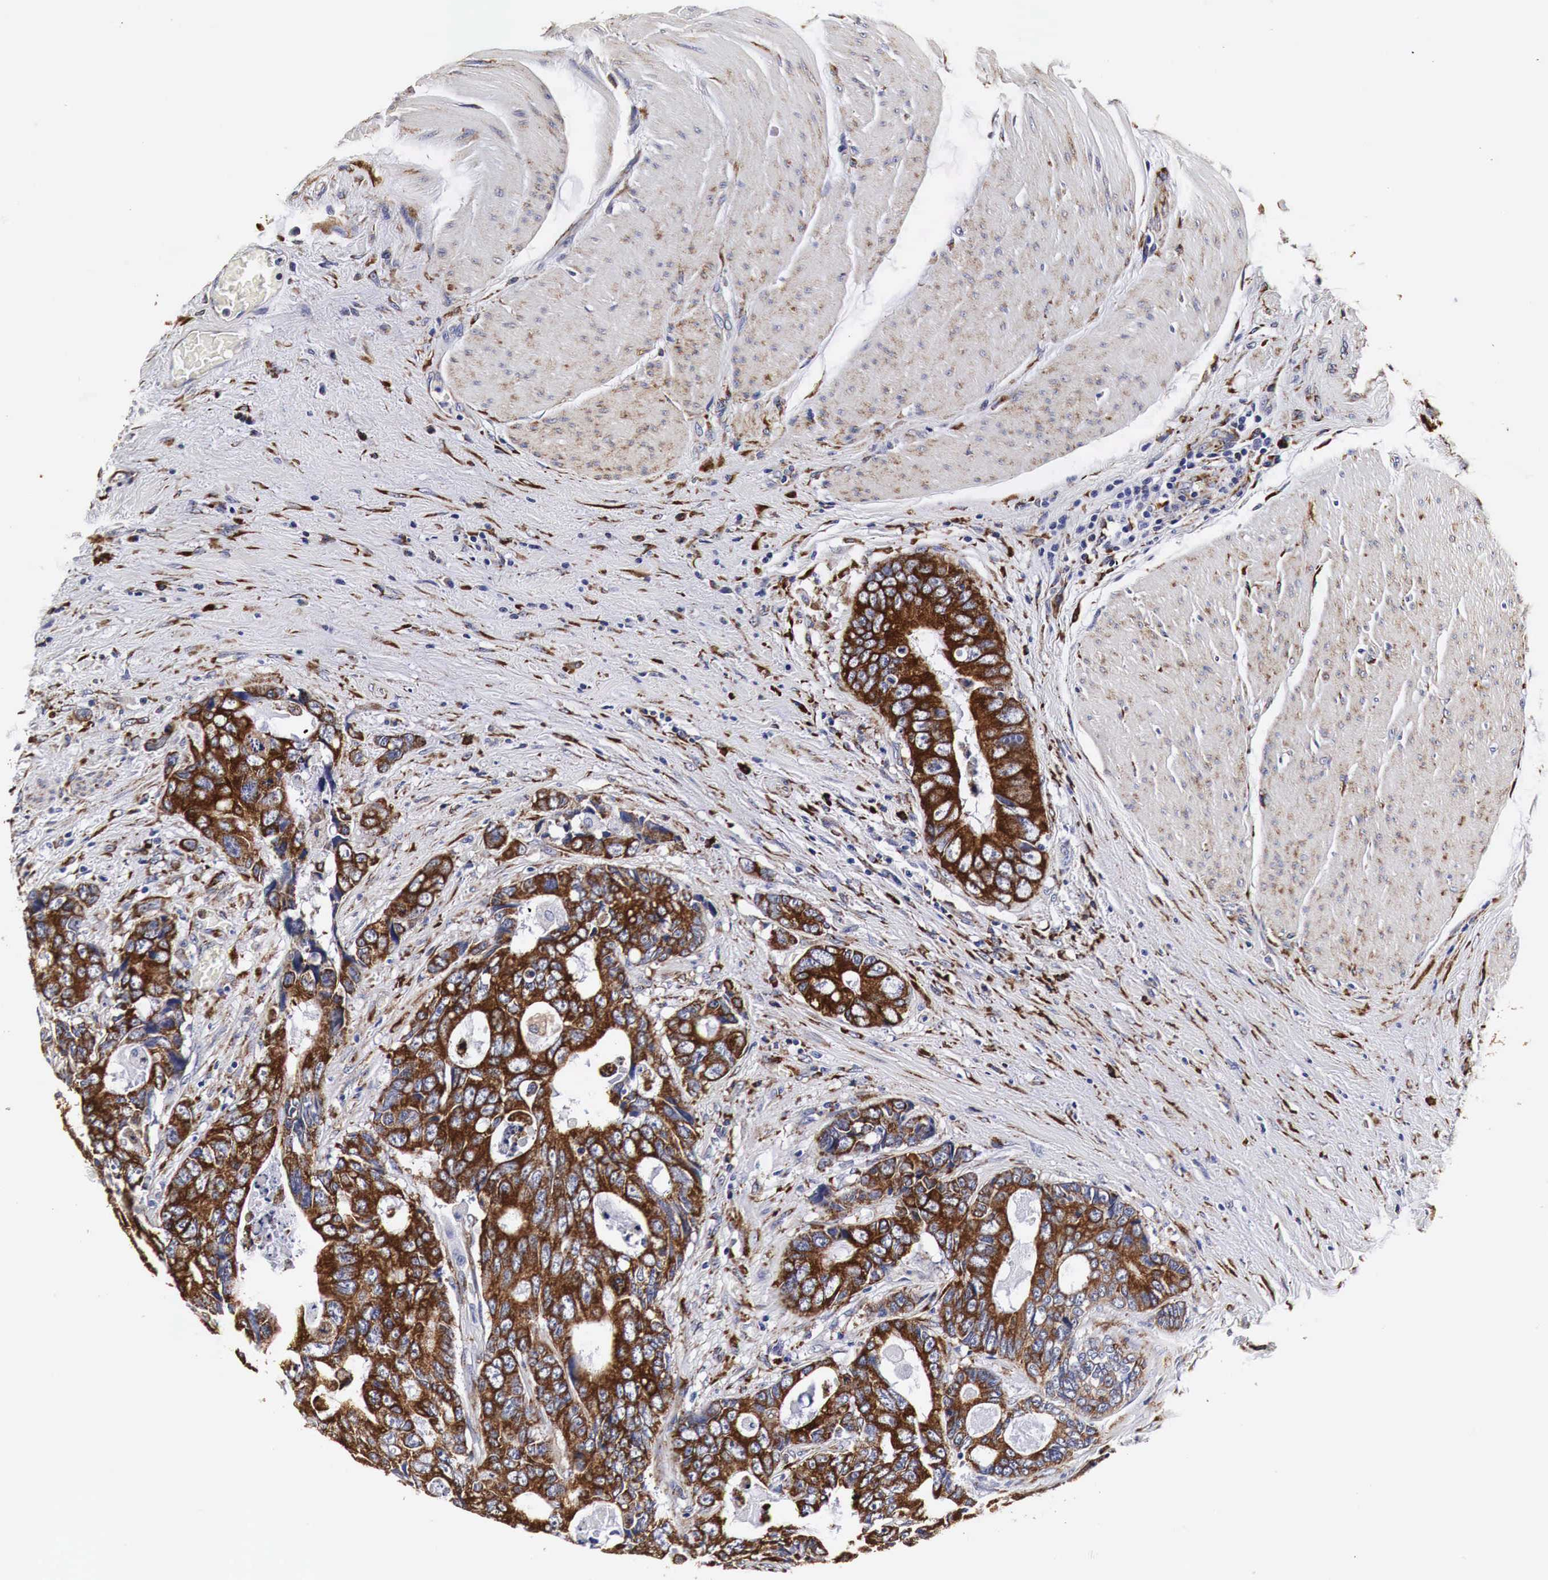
{"staining": {"intensity": "strong", "quantity": ">75%", "location": "cytoplasmic/membranous"}, "tissue": "colorectal cancer", "cell_type": "Tumor cells", "image_type": "cancer", "snomed": [{"axis": "morphology", "description": "Adenocarcinoma, NOS"}, {"axis": "topography", "description": "Rectum"}], "caption": "Tumor cells demonstrate high levels of strong cytoplasmic/membranous staining in approximately >75% of cells in colorectal cancer.", "gene": "CKAP4", "patient": {"sex": "female", "age": 67}}